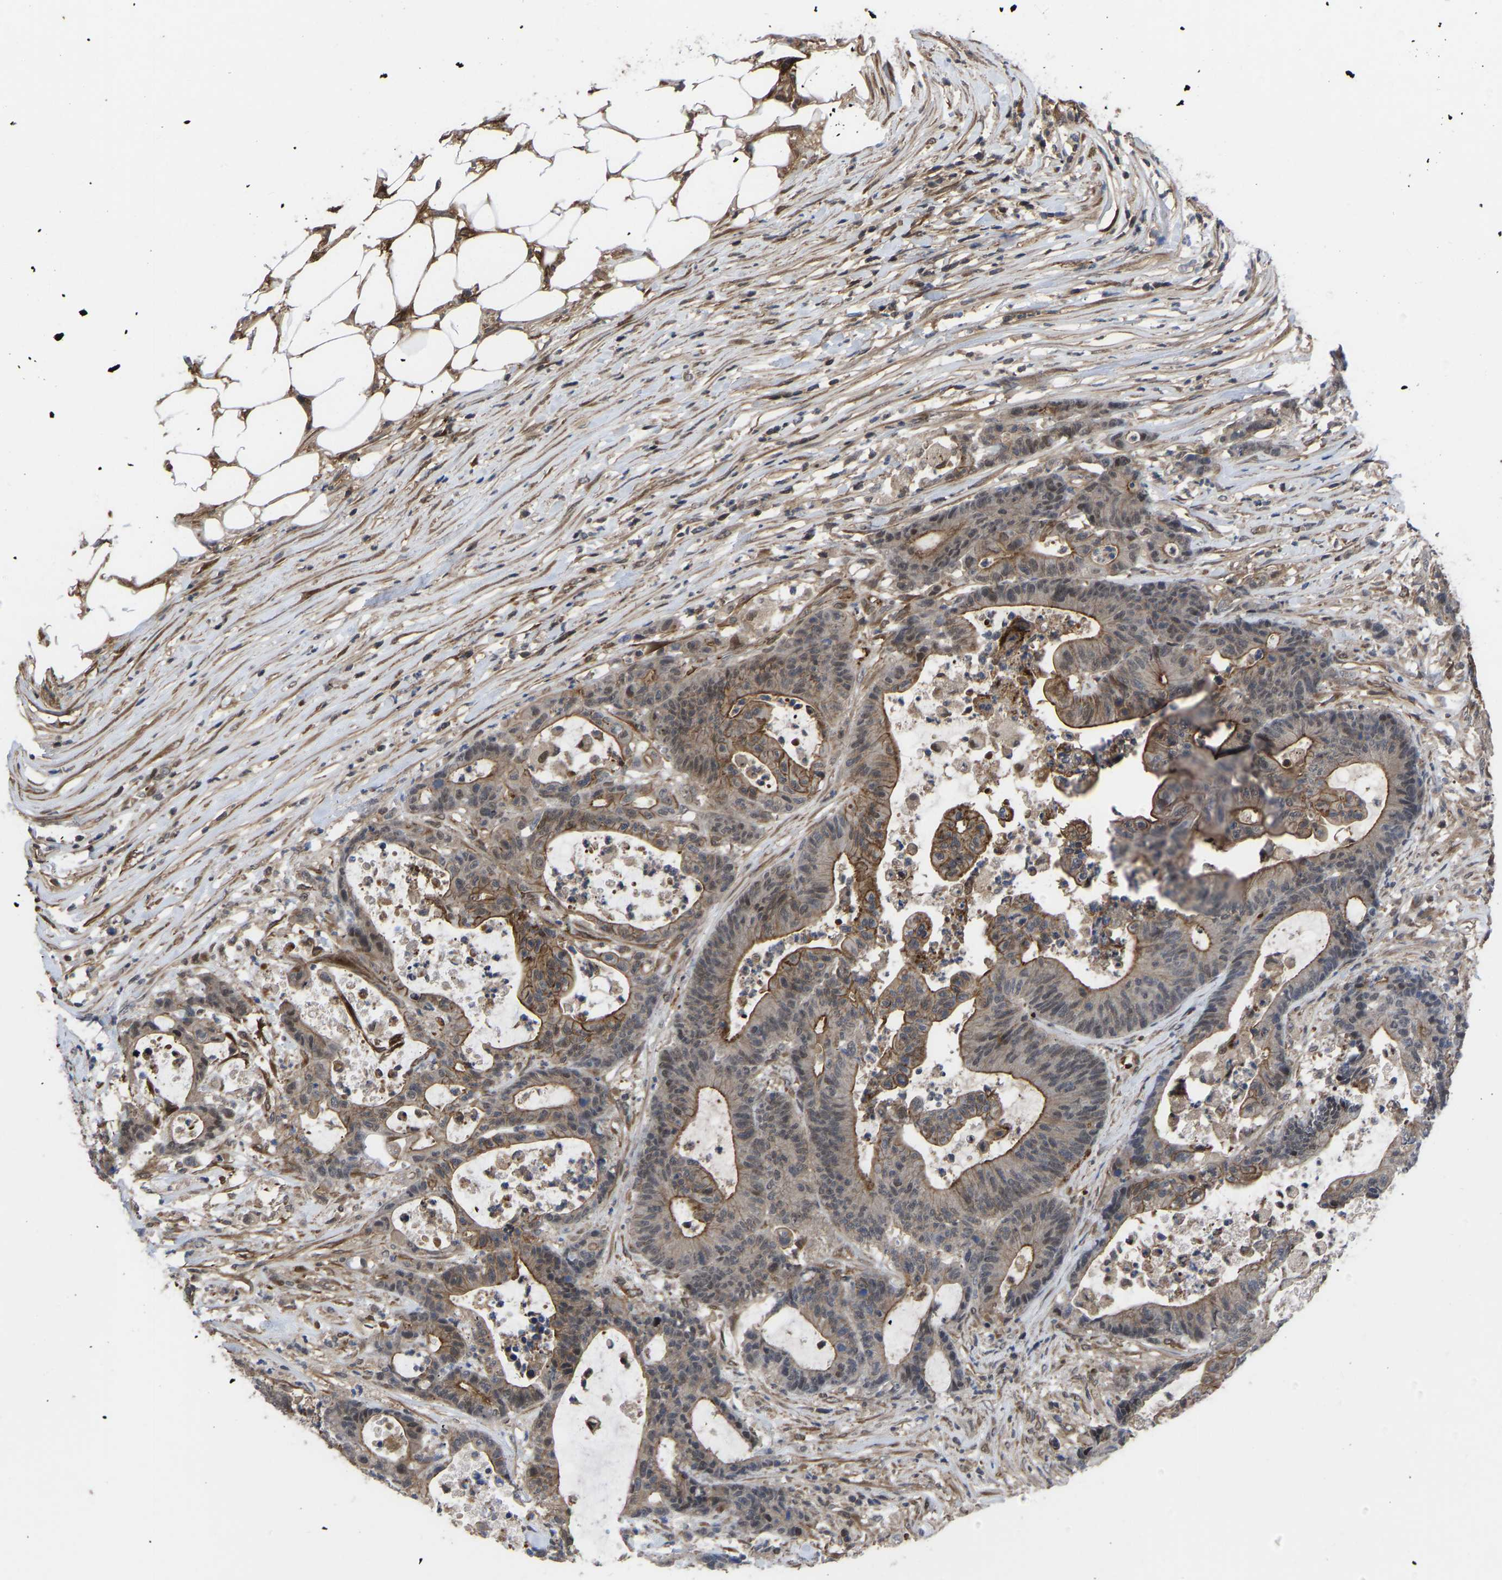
{"staining": {"intensity": "moderate", "quantity": ">75%", "location": "cytoplasmic/membranous,nuclear"}, "tissue": "colorectal cancer", "cell_type": "Tumor cells", "image_type": "cancer", "snomed": [{"axis": "morphology", "description": "Adenocarcinoma, NOS"}, {"axis": "topography", "description": "Colon"}], "caption": "Moderate cytoplasmic/membranous and nuclear protein expression is present in about >75% of tumor cells in colorectal cancer (adenocarcinoma). The staining was performed using DAB (3,3'-diaminobenzidine) to visualize the protein expression in brown, while the nuclei were stained in blue with hematoxylin (Magnification: 20x).", "gene": "CYP7B1", "patient": {"sex": "female", "age": 84}}